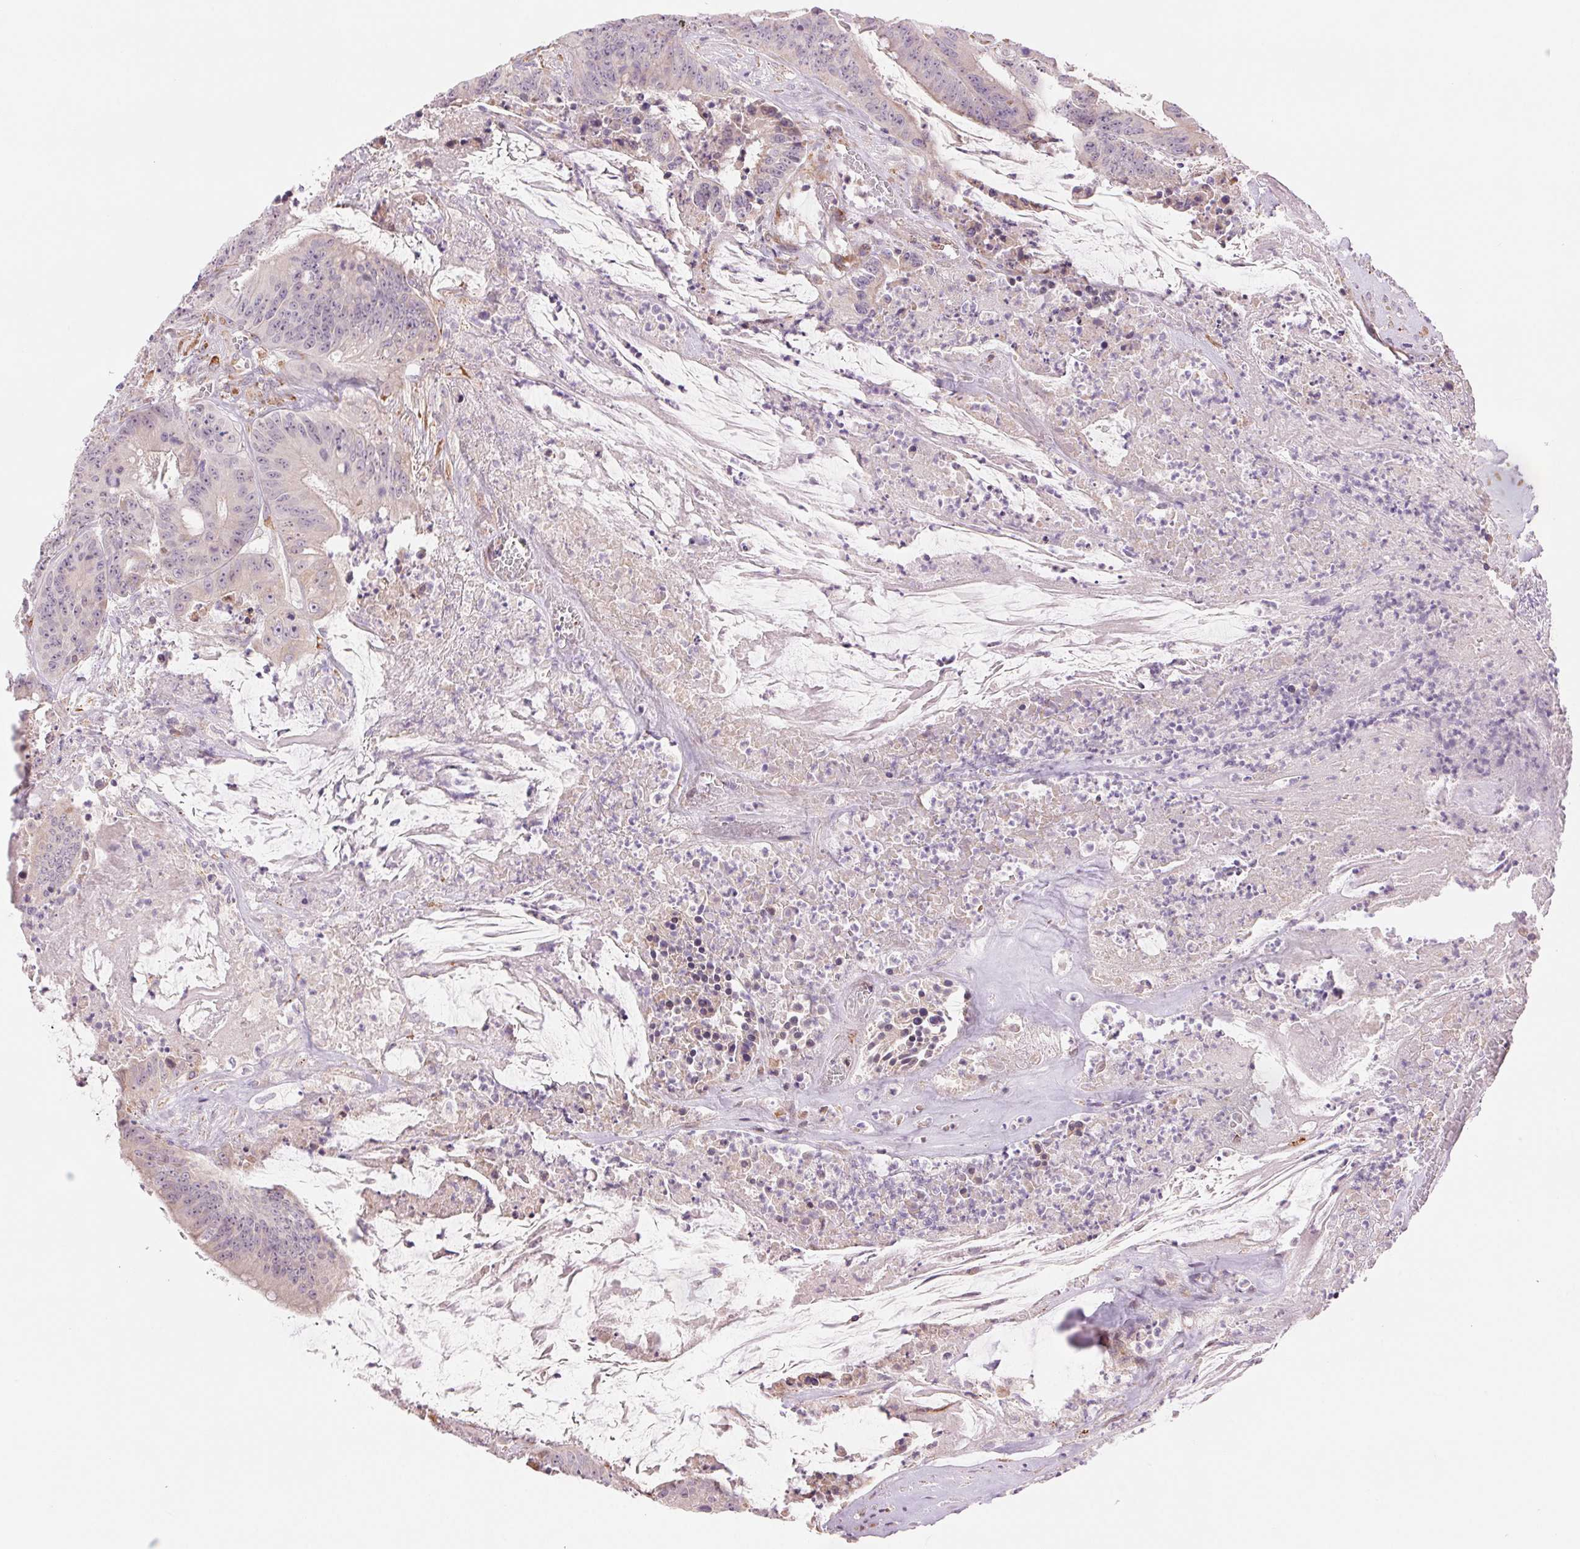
{"staining": {"intensity": "weak", "quantity": "<25%", "location": "nuclear"}, "tissue": "colorectal cancer", "cell_type": "Tumor cells", "image_type": "cancer", "snomed": [{"axis": "morphology", "description": "Adenocarcinoma, NOS"}, {"axis": "topography", "description": "Colon"}], "caption": "High power microscopy micrograph of an immunohistochemistry (IHC) photomicrograph of colorectal cancer, revealing no significant positivity in tumor cells. The staining is performed using DAB (3,3'-diaminobenzidine) brown chromogen with nuclei counter-stained in using hematoxylin.", "gene": "METTL17", "patient": {"sex": "male", "age": 33}}